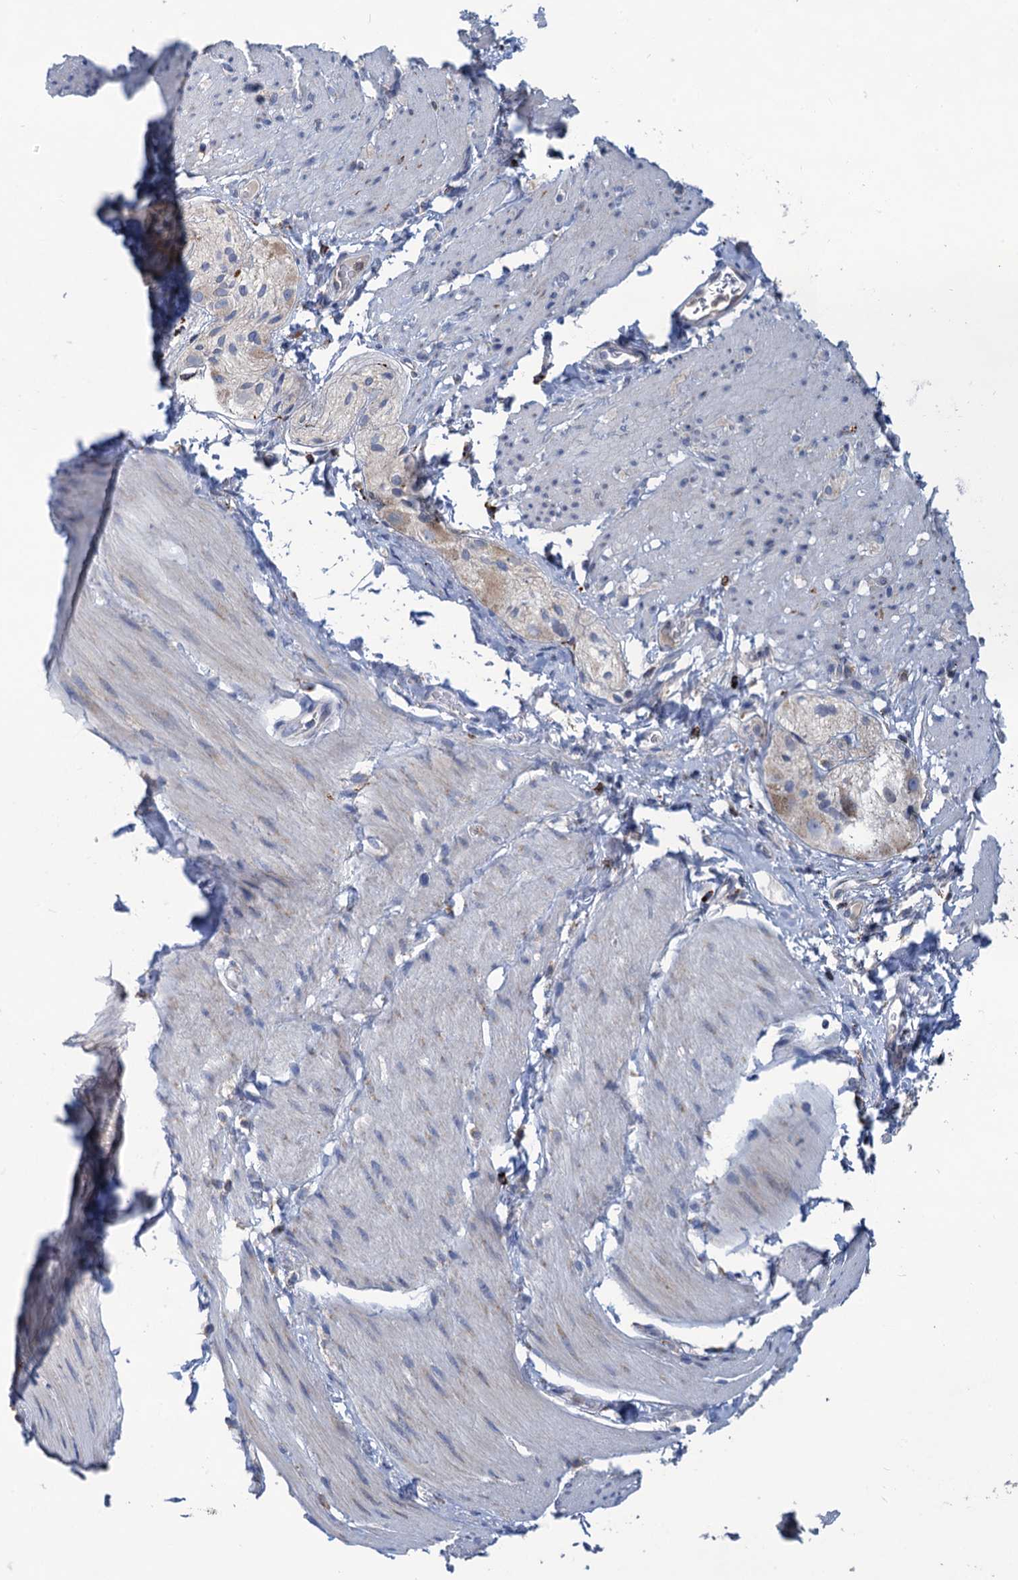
{"staining": {"intensity": "negative", "quantity": "none", "location": "none"}, "tissue": "smooth muscle", "cell_type": "Smooth muscle cells", "image_type": "normal", "snomed": [{"axis": "morphology", "description": "Normal tissue, NOS"}, {"axis": "topography", "description": "Smooth muscle"}, {"axis": "topography", "description": "Small intestine"}], "caption": "DAB immunohistochemical staining of benign human smooth muscle reveals no significant positivity in smooth muscle cells.", "gene": "ANKS3", "patient": {"sex": "female", "age": 84}}